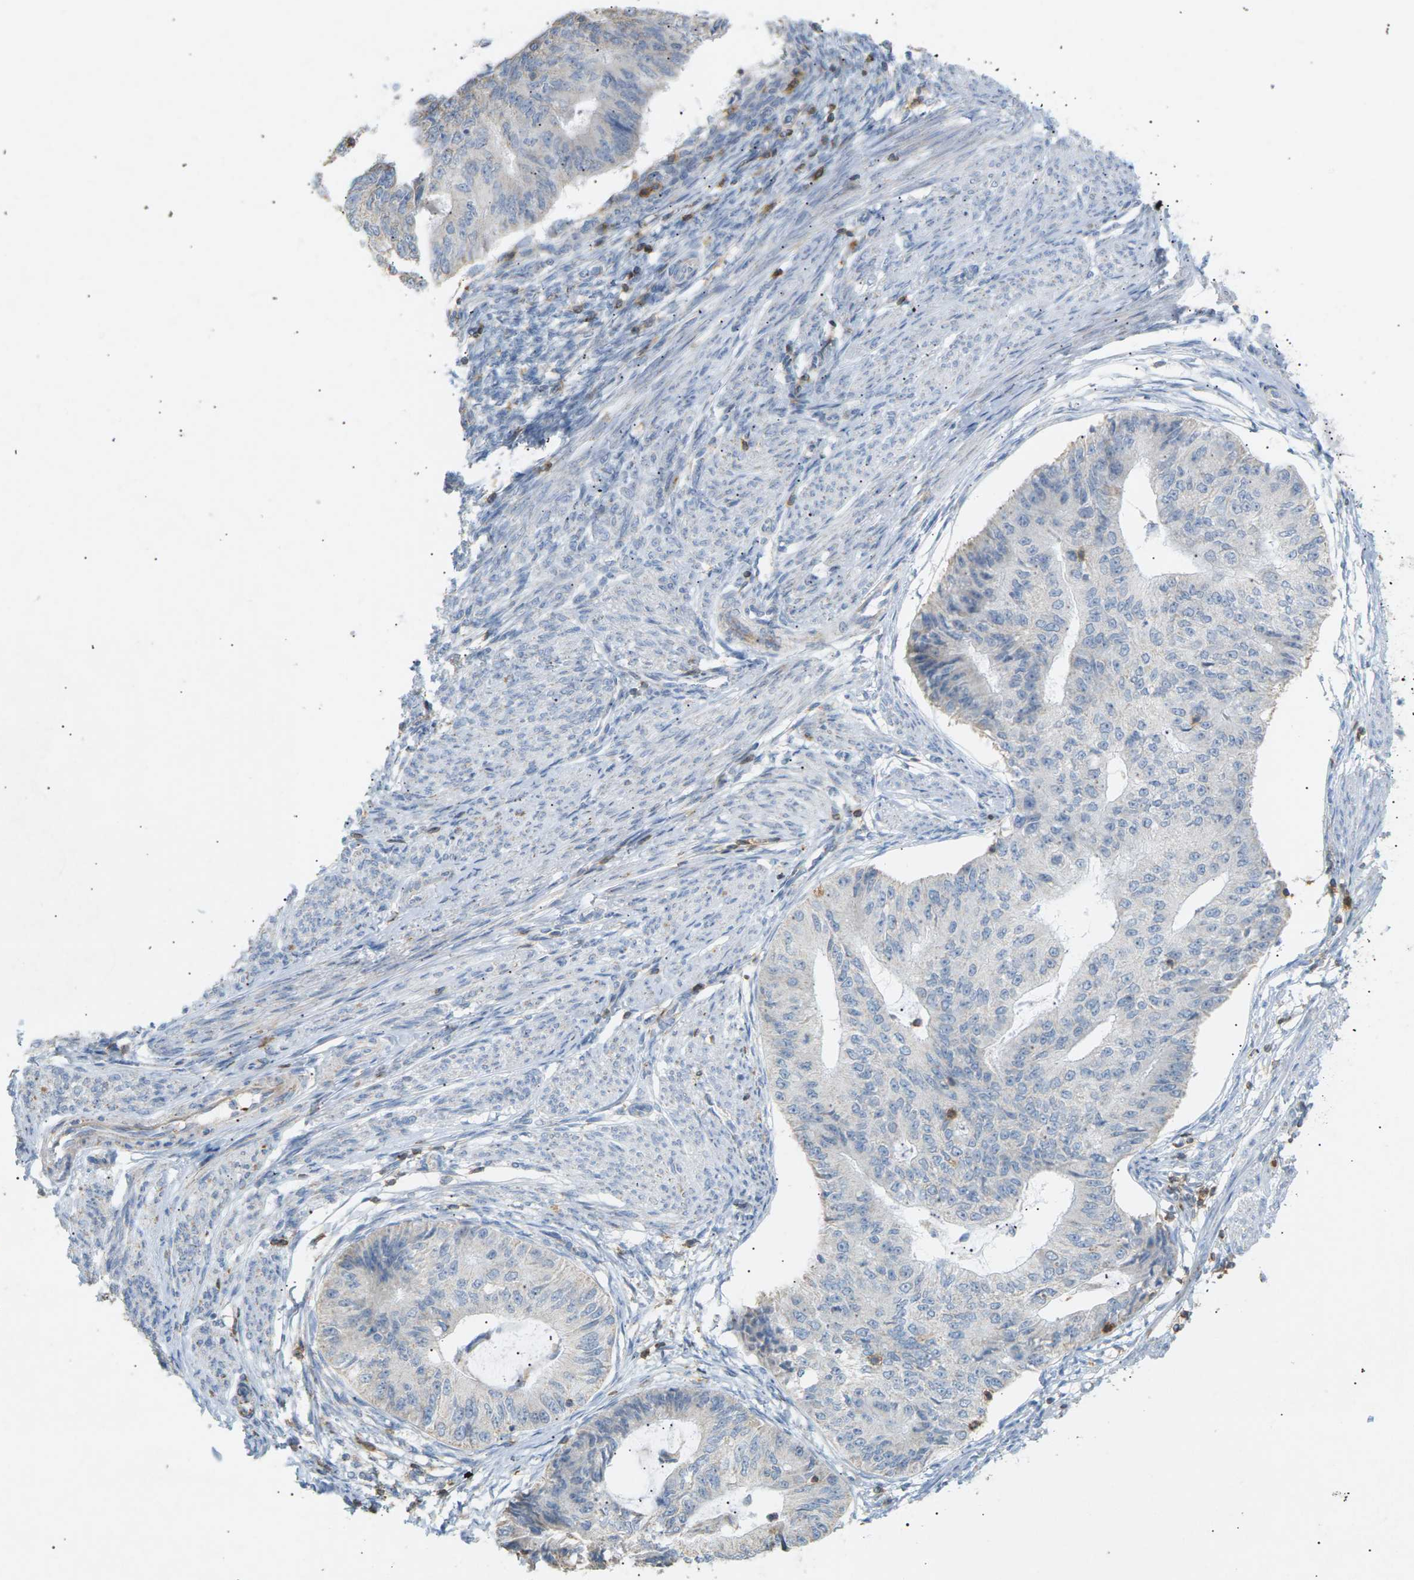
{"staining": {"intensity": "negative", "quantity": "none", "location": "none"}, "tissue": "endometrial cancer", "cell_type": "Tumor cells", "image_type": "cancer", "snomed": [{"axis": "morphology", "description": "Adenocarcinoma, NOS"}, {"axis": "topography", "description": "Endometrium"}], "caption": "Micrograph shows no protein expression in tumor cells of adenocarcinoma (endometrial) tissue.", "gene": "LIME1", "patient": {"sex": "female", "age": 32}}